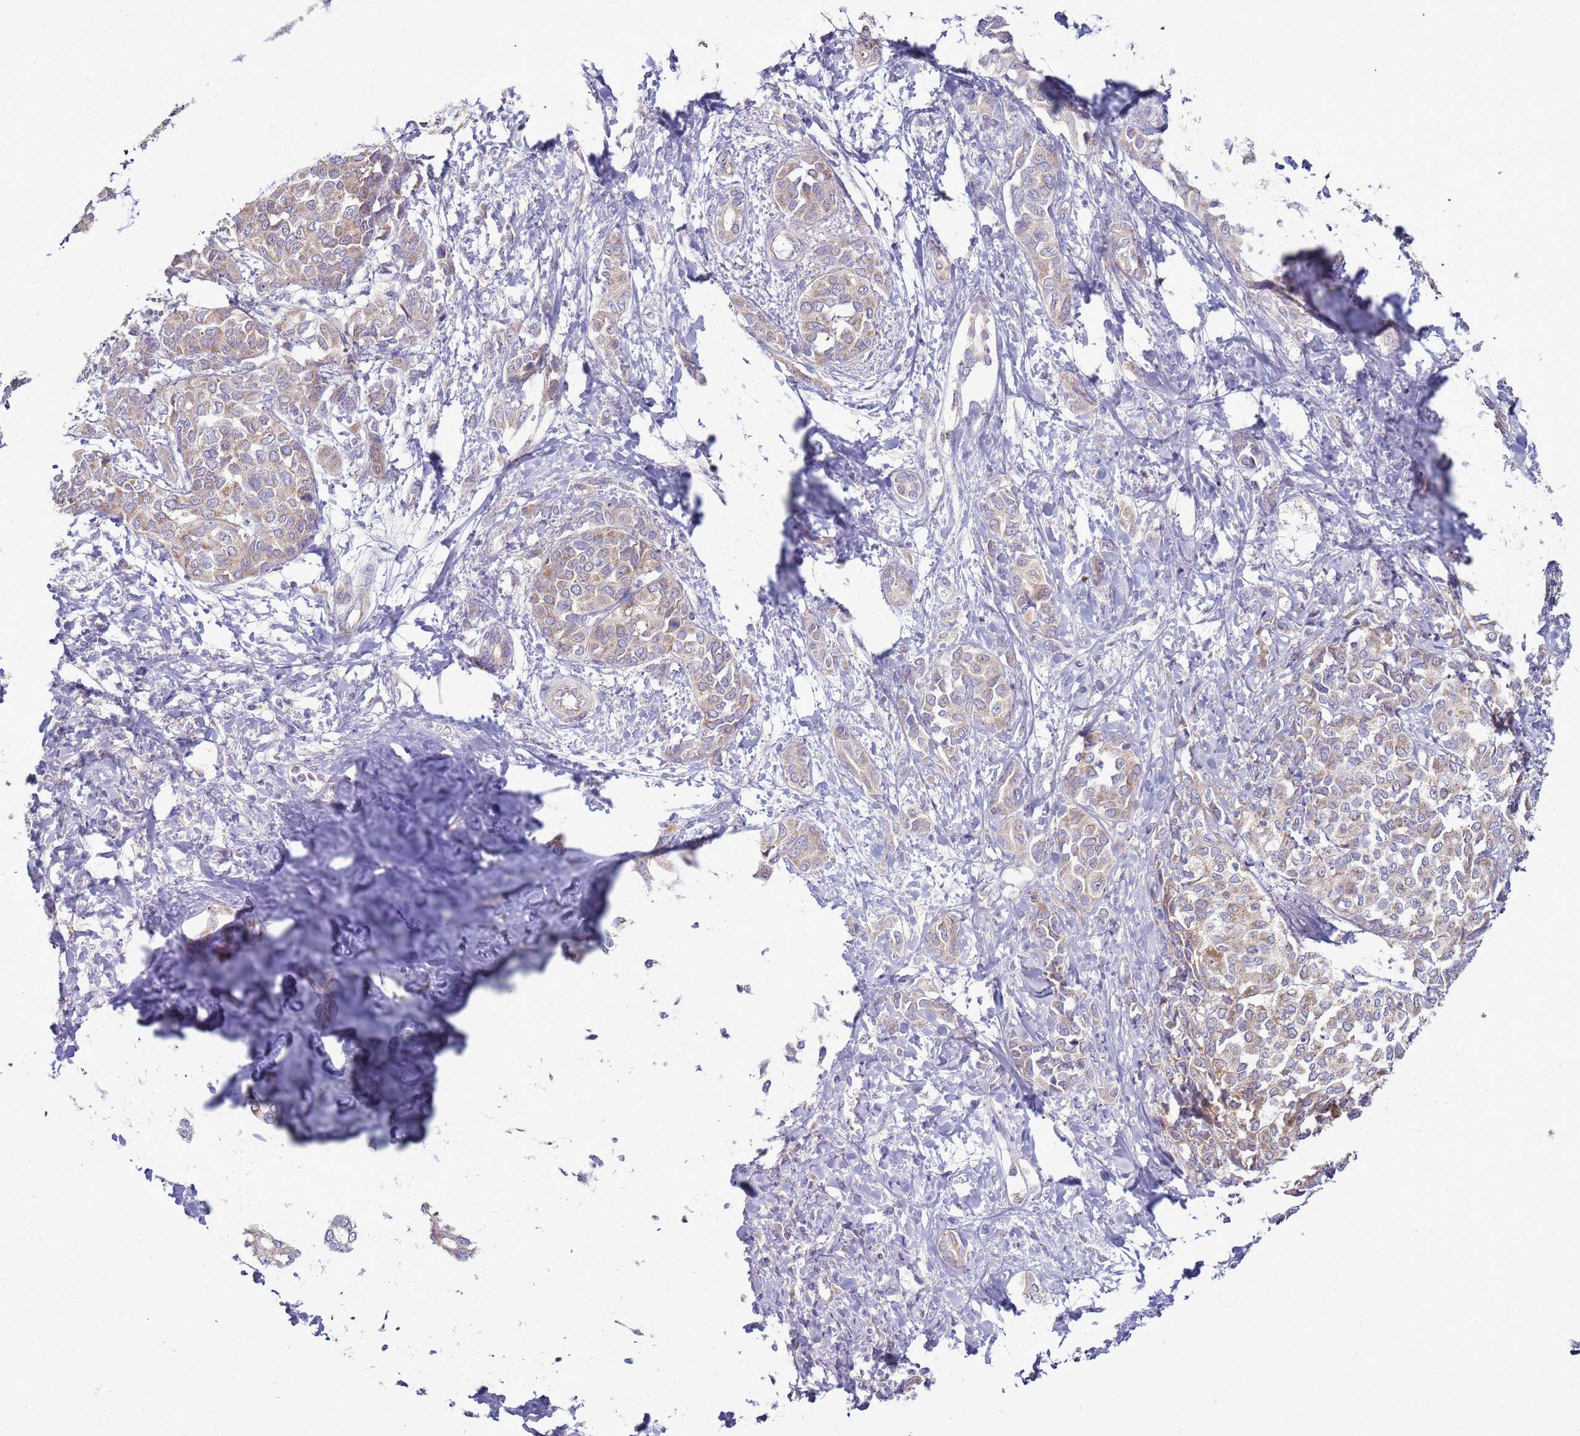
{"staining": {"intensity": "weak", "quantity": ">75%", "location": "cytoplasmic/membranous"}, "tissue": "liver cancer", "cell_type": "Tumor cells", "image_type": "cancer", "snomed": [{"axis": "morphology", "description": "Cholangiocarcinoma"}, {"axis": "topography", "description": "Liver"}], "caption": "Human cholangiocarcinoma (liver) stained for a protein (brown) demonstrates weak cytoplasmic/membranous positive expression in approximately >75% of tumor cells.", "gene": "TRAPPC4", "patient": {"sex": "female", "age": 77}}